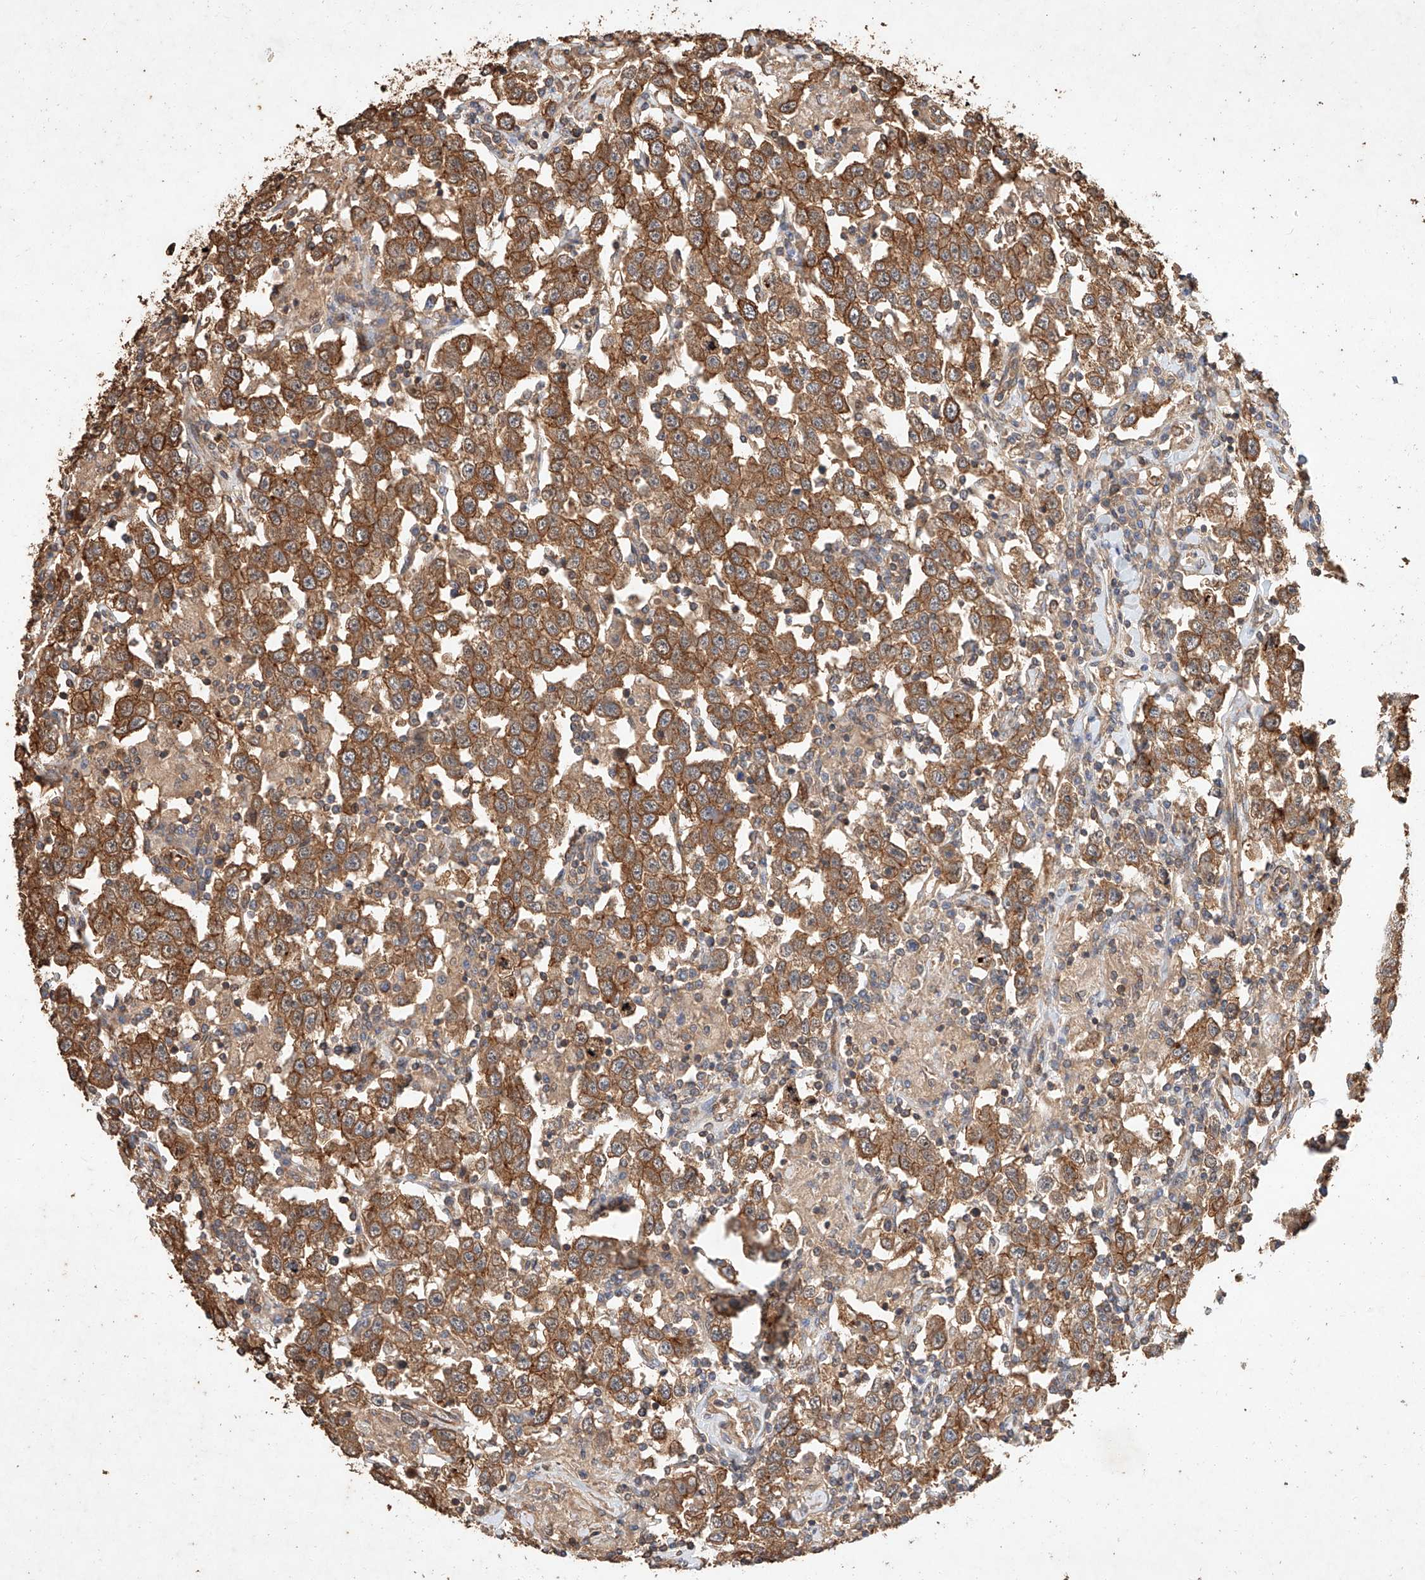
{"staining": {"intensity": "moderate", "quantity": ">75%", "location": "cytoplasmic/membranous"}, "tissue": "testis cancer", "cell_type": "Tumor cells", "image_type": "cancer", "snomed": [{"axis": "morphology", "description": "Seminoma, NOS"}, {"axis": "topography", "description": "Testis"}], "caption": "Immunohistochemistry histopathology image of human testis cancer stained for a protein (brown), which reveals medium levels of moderate cytoplasmic/membranous staining in about >75% of tumor cells.", "gene": "GHDC", "patient": {"sex": "male", "age": 41}}